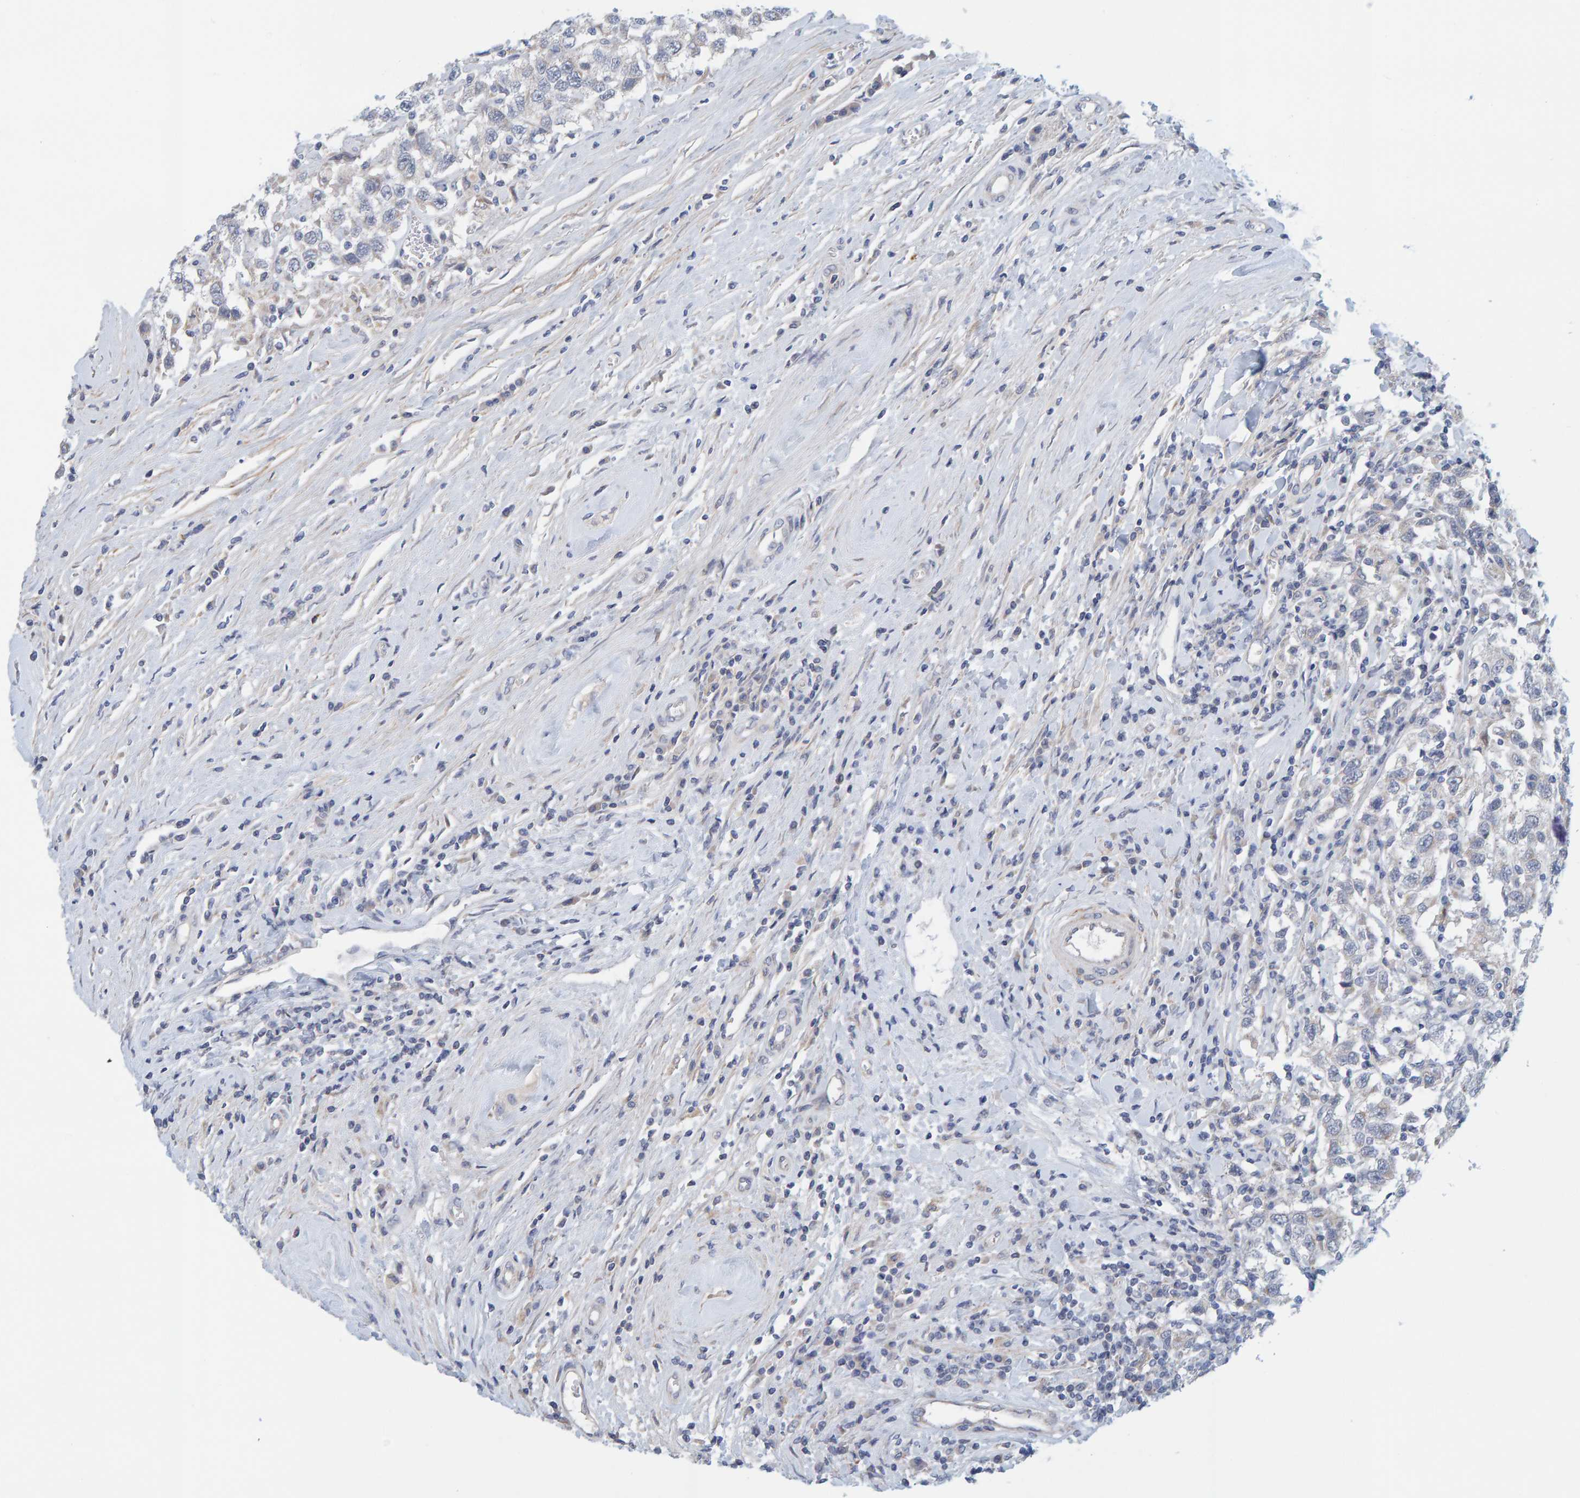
{"staining": {"intensity": "negative", "quantity": "none", "location": "none"}, "tissue": "testis cancer", "cell_type": "Tumor cells", "image_type": "cancer", "snomed": [{"axis": "morphology", "description": "Seminoma, NOS"}, {"axis": "topography", "description": "Testis"}], "caption": "Seminoma (testis) was stained to show a protein in brown. There is no significant staining in tumor cells.", "gene": "ZC3H3", "patient": {"sex": "male", "age": 41}}